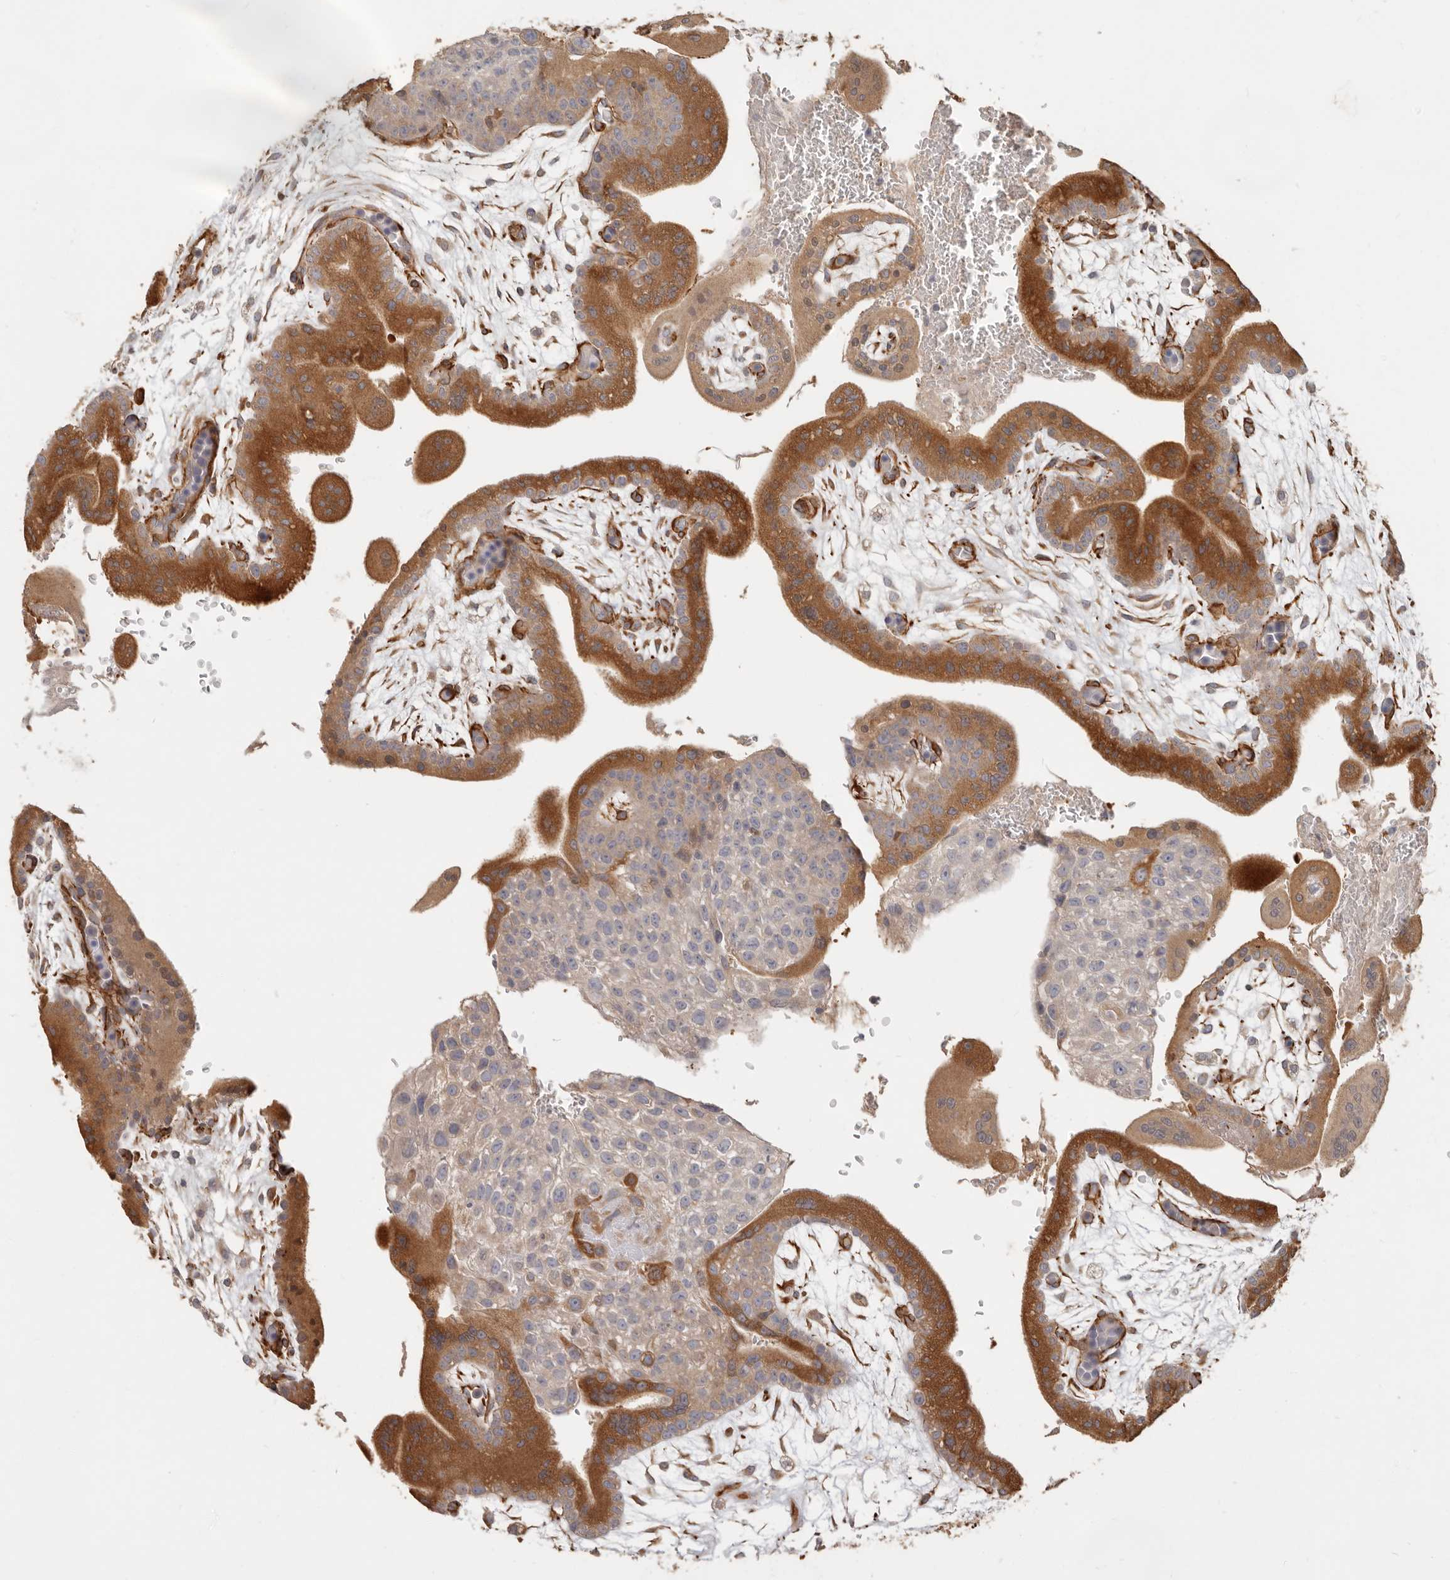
{"staining": {"intensity": "strong", "quantity": "25%-75%", "location": "cytoplasmic/membranous"}, "tissue": "placenta", "cell_type": "Trophoblastic cells", "image_type": "normal", "snomed": [{"axis": "morphology", "description": "Normal tissue, NOS"}, {"axis": "topography", "description": "Placenta"}], "caption": "Trophoblastic cells show high levels of strong cytoplasmic/membranous expression in about 25%-75% of cells in benign human placenta.", "gene": "SPRING1", "patient": {"sex": "female", "age": 35}}